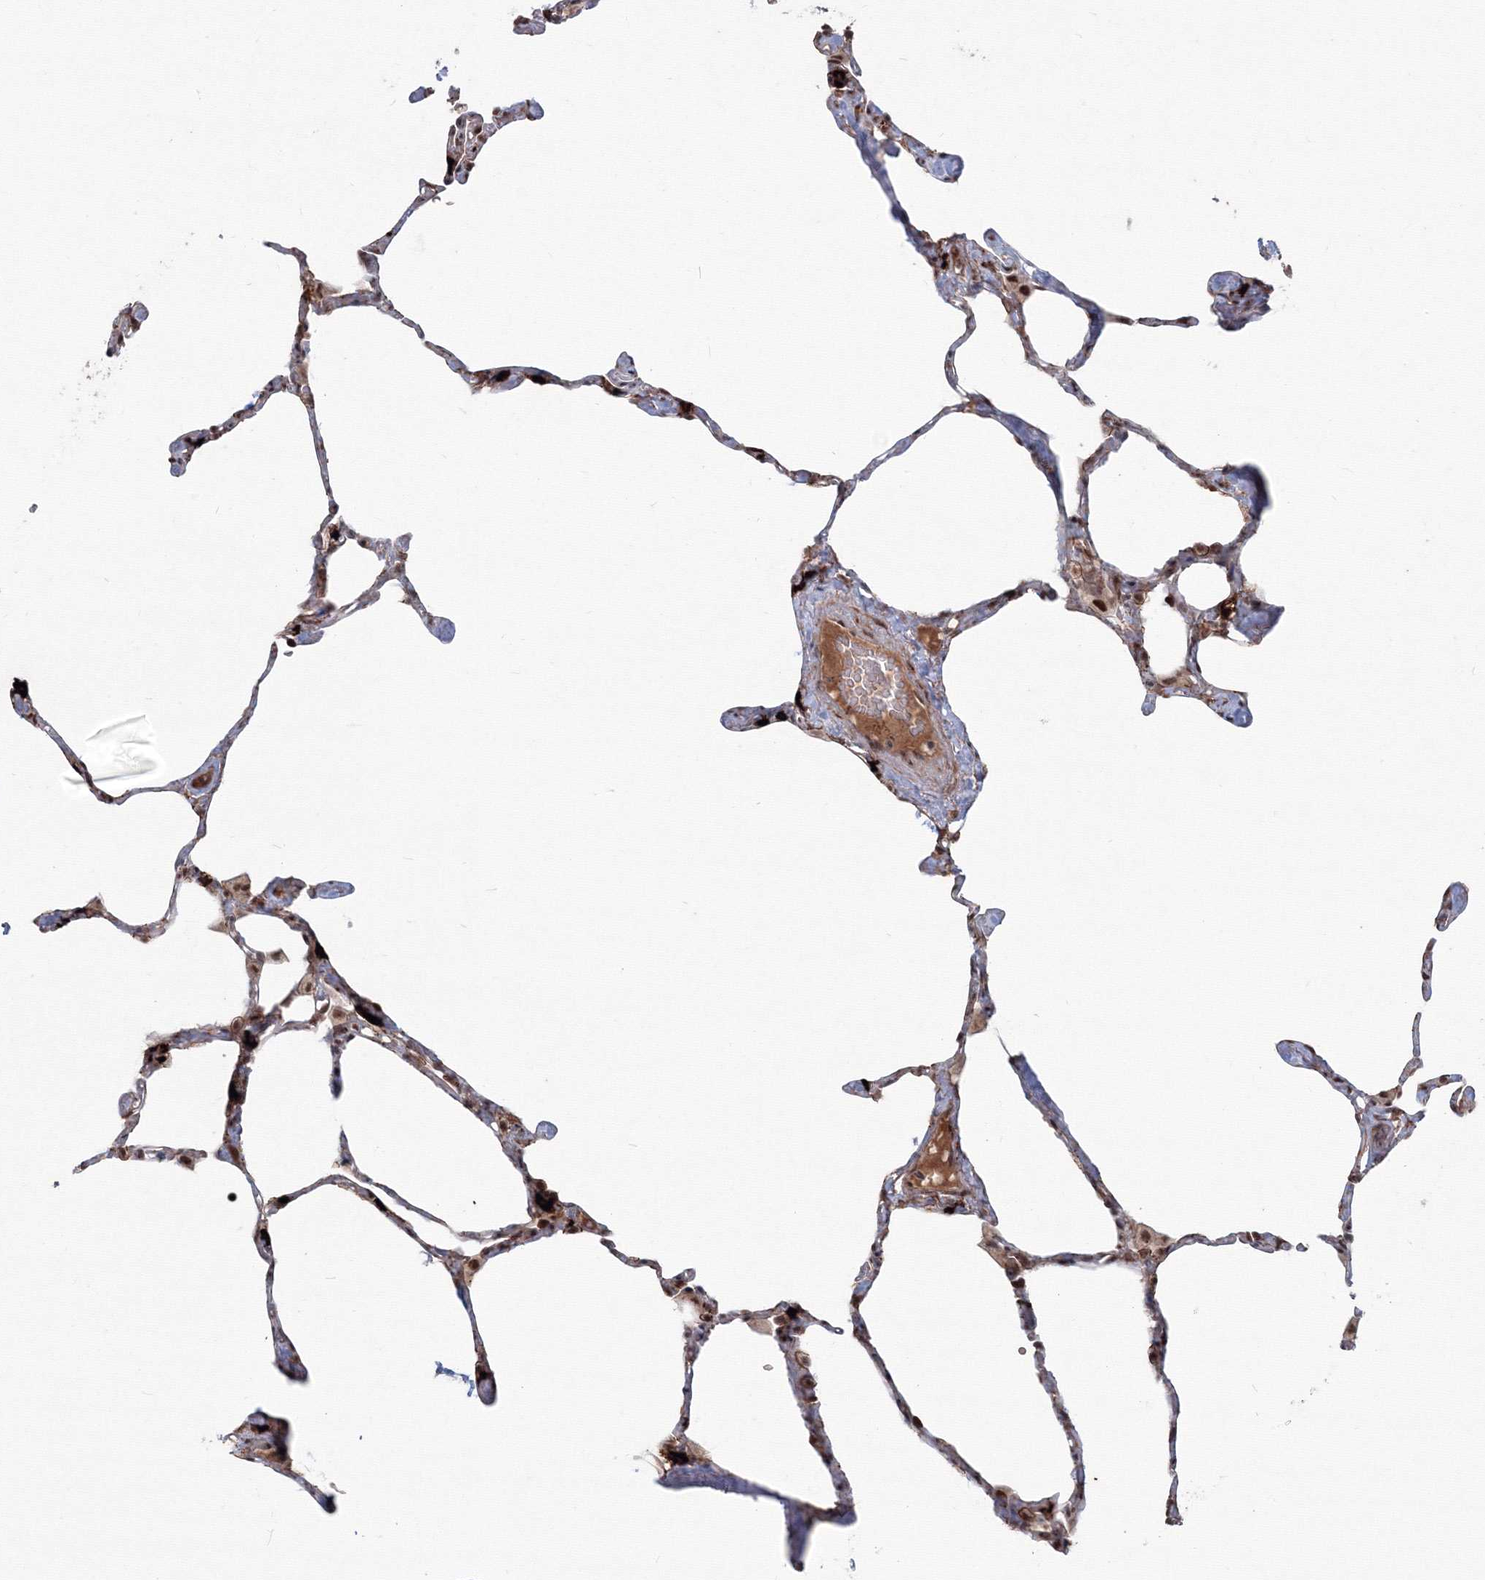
{"staining": {"intensity": "moderate", "quantity": ">75%", "location": "cytoplasmic/membranous,nuclear"}, "tissue": "lung", "cell_type": "Alveolar cells", "image_type": "normal", "snomed": [{"axis": "morphology", "description": "Normal tissue, NOS"}, {"axis": "topography", "description": "Lung"}], "caption": "The photomicrograph reveals a brown stain indicating the presence of a protein in the cytoplasmic/membranous,nuclear of alveolar cells in lung. (DAB IHC, brown staining for protein, blue staining for nuclei).", "gene": "SH3PXD2A", "patient": {"sex": "male", "age": 65}}